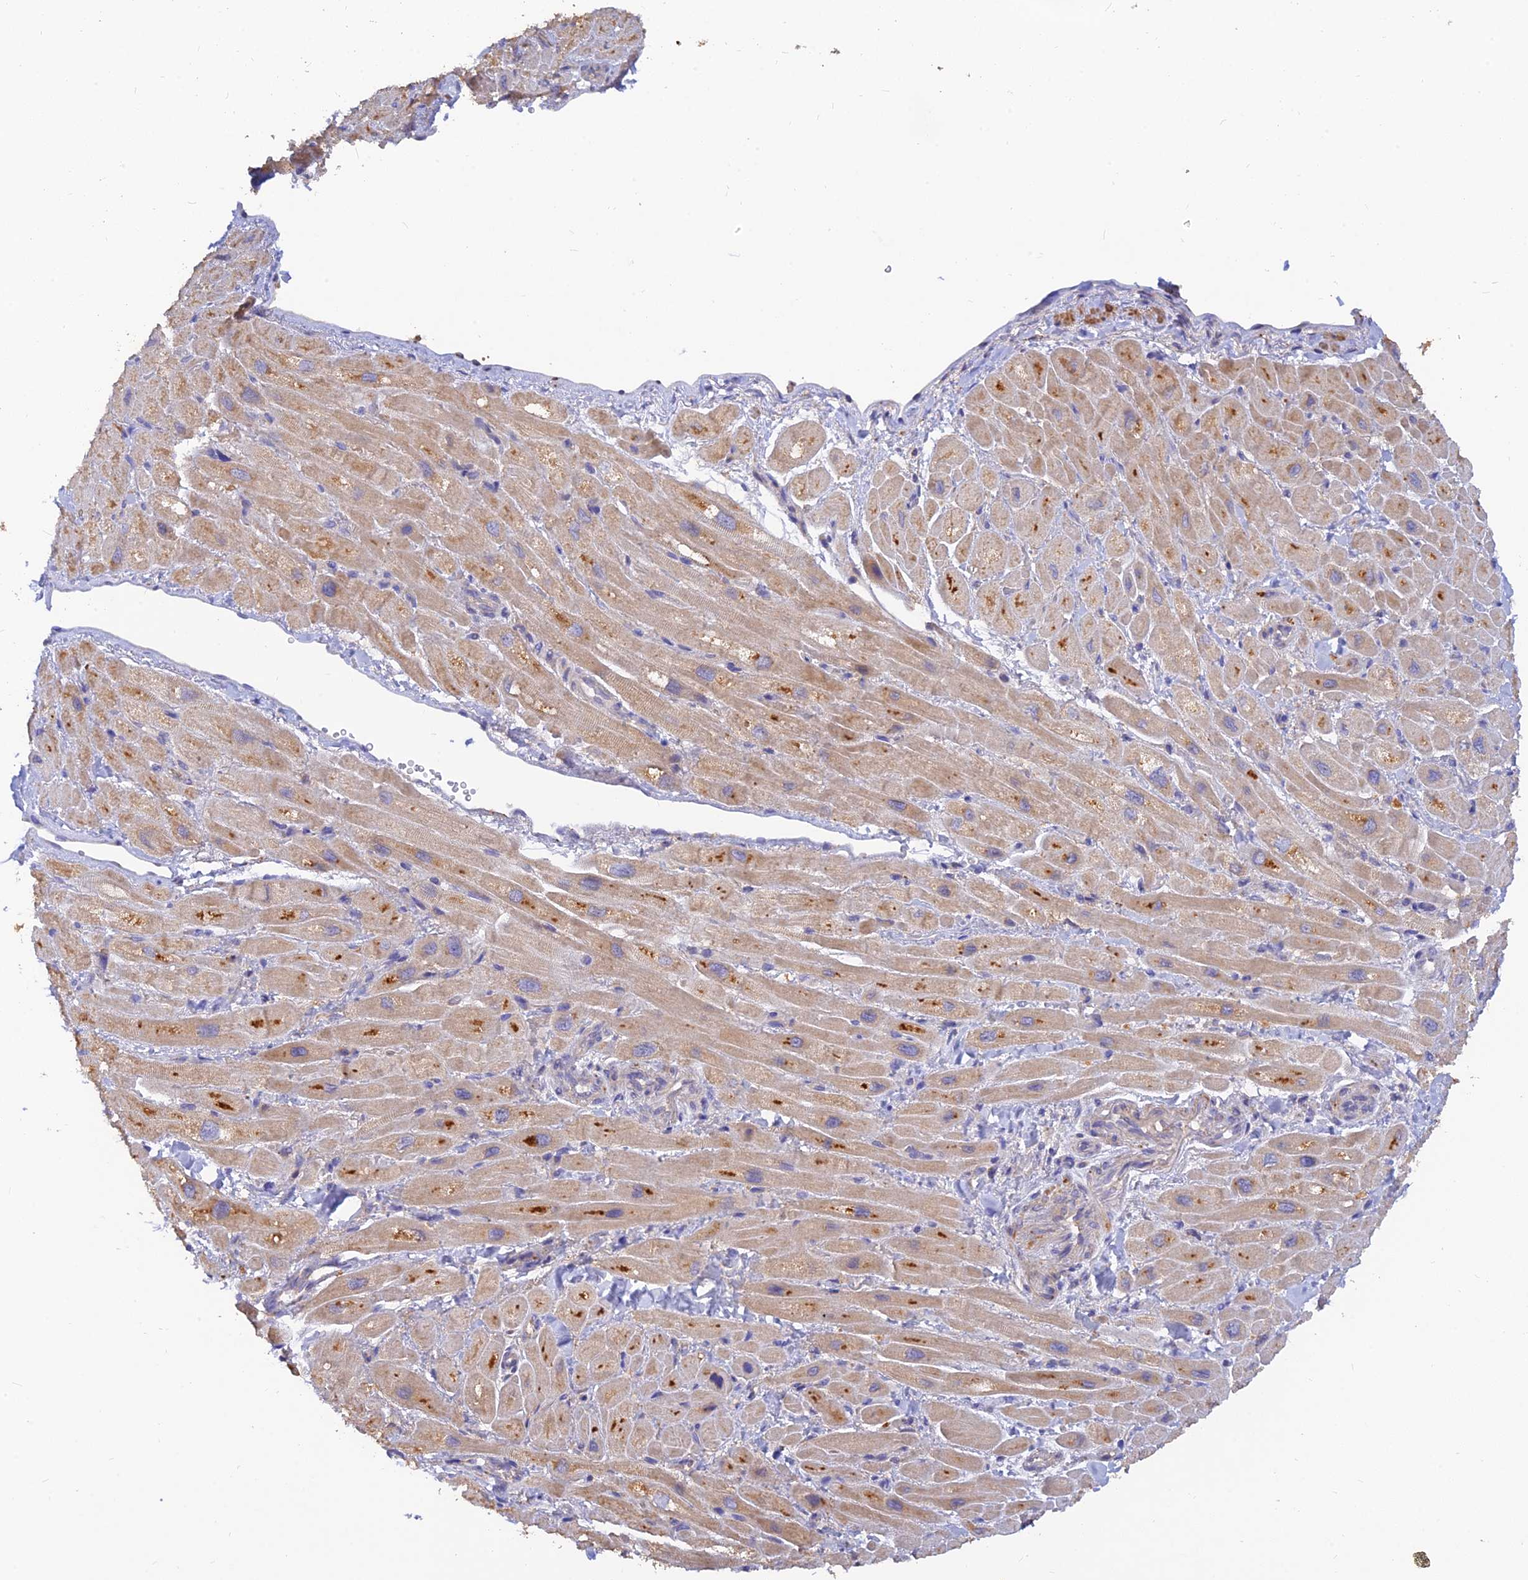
{"staining": {"intensity": "moderate", "quantity": ">75%", "location": "cytoplasmic/membranous"}, "tissue": "heart muscle", "cell_type": "Cardiomyocytes", "image_type": "normal", "snomed": [{"axis": "morphology", "description": "Normal tissue, NOS"}, {"axis": "topography", "description": "Heart"}], "caption": "DAB immunohistochemical staining of unremarkable human heart muscle displays moderate cytoplasmic/membranous protein staining in about >75% of cardiomyocytes. The staining was performed using DAB to visualize the protein expression in brown, while the nuclei were stained in blue with hematoxylin (Magnification: 20x).", "gene": "ACSM5", "patient": {"sex": "male", "age": 65}}